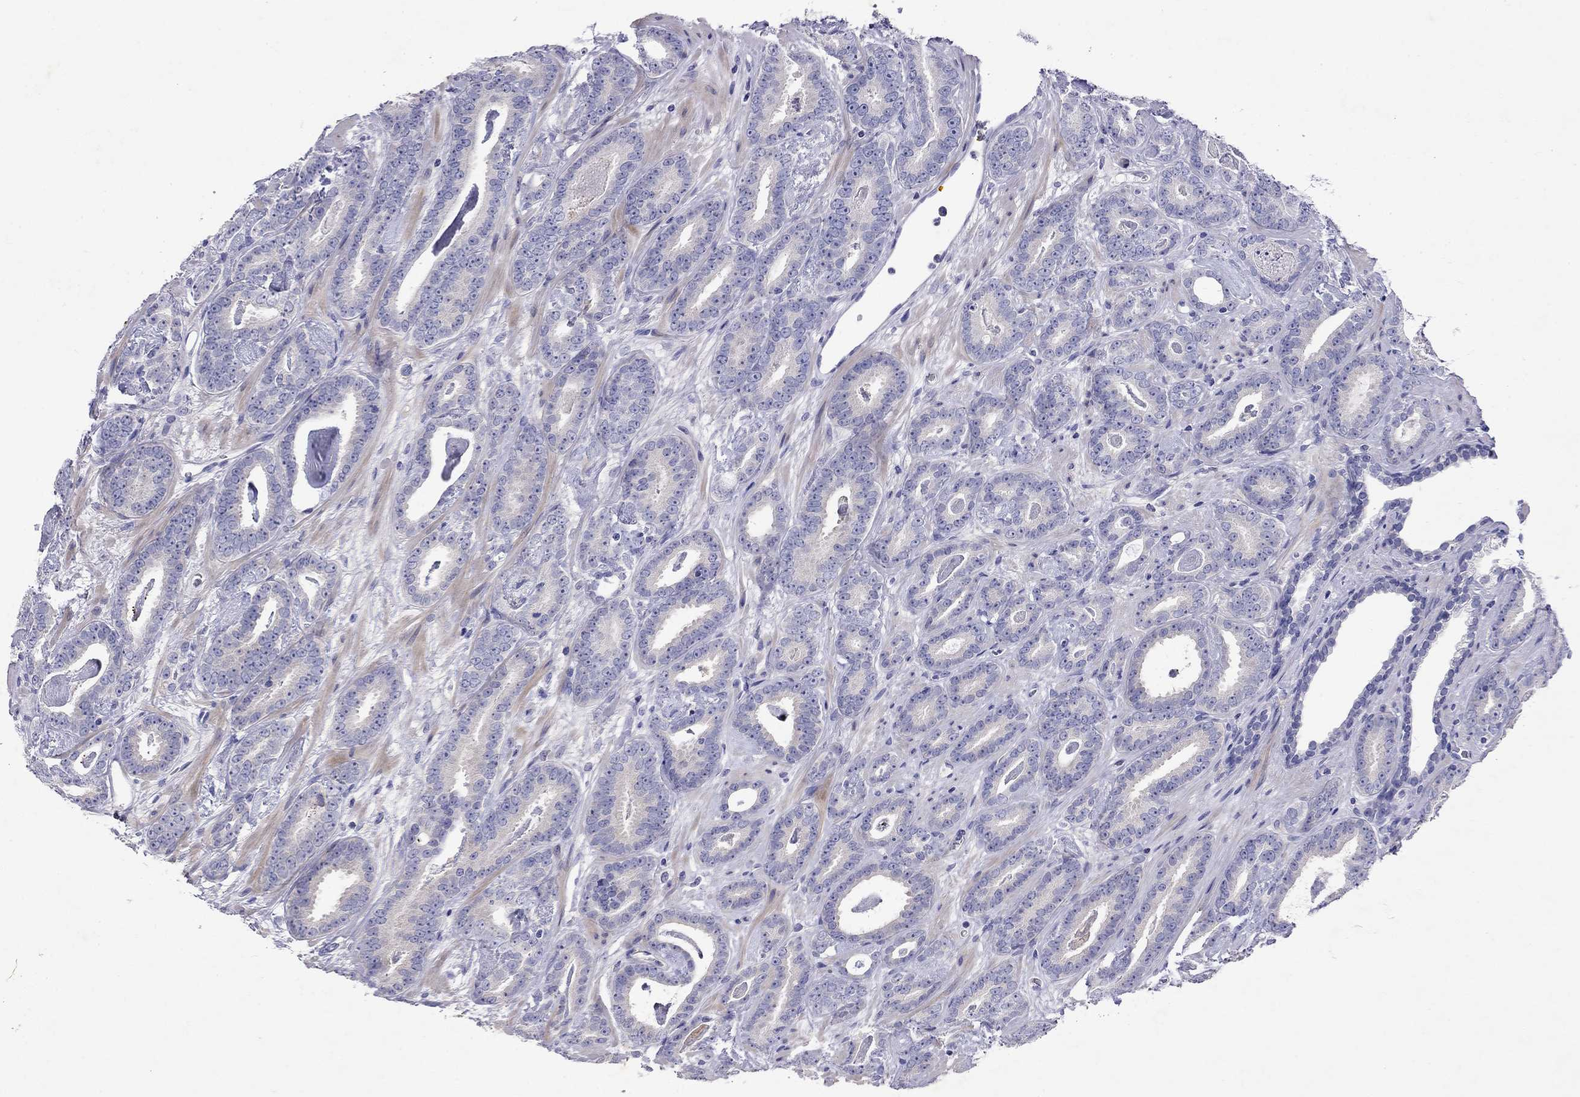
{"staining": {"intensity": "negative", "quantity": "none", "location": "none"}, "tissue": "prostate cancer", "cell_type": "Tumor cells", "image_type": "cancer", "snomed": [{"axis": "morphology", "description": "Adenocarcinoma, Medium grade"}, {"axis": "topography", "description": "Prostate and seminal vesicle, NOS"}, {"axis": "topography", "description": "Prostate"}], "caption": "Tumor cells show no significant protein expression in adenocarcinoma (medium-grade) (prostate).", "gene": "GNAT3", "patient": {"sex": "male", "age": 54}}